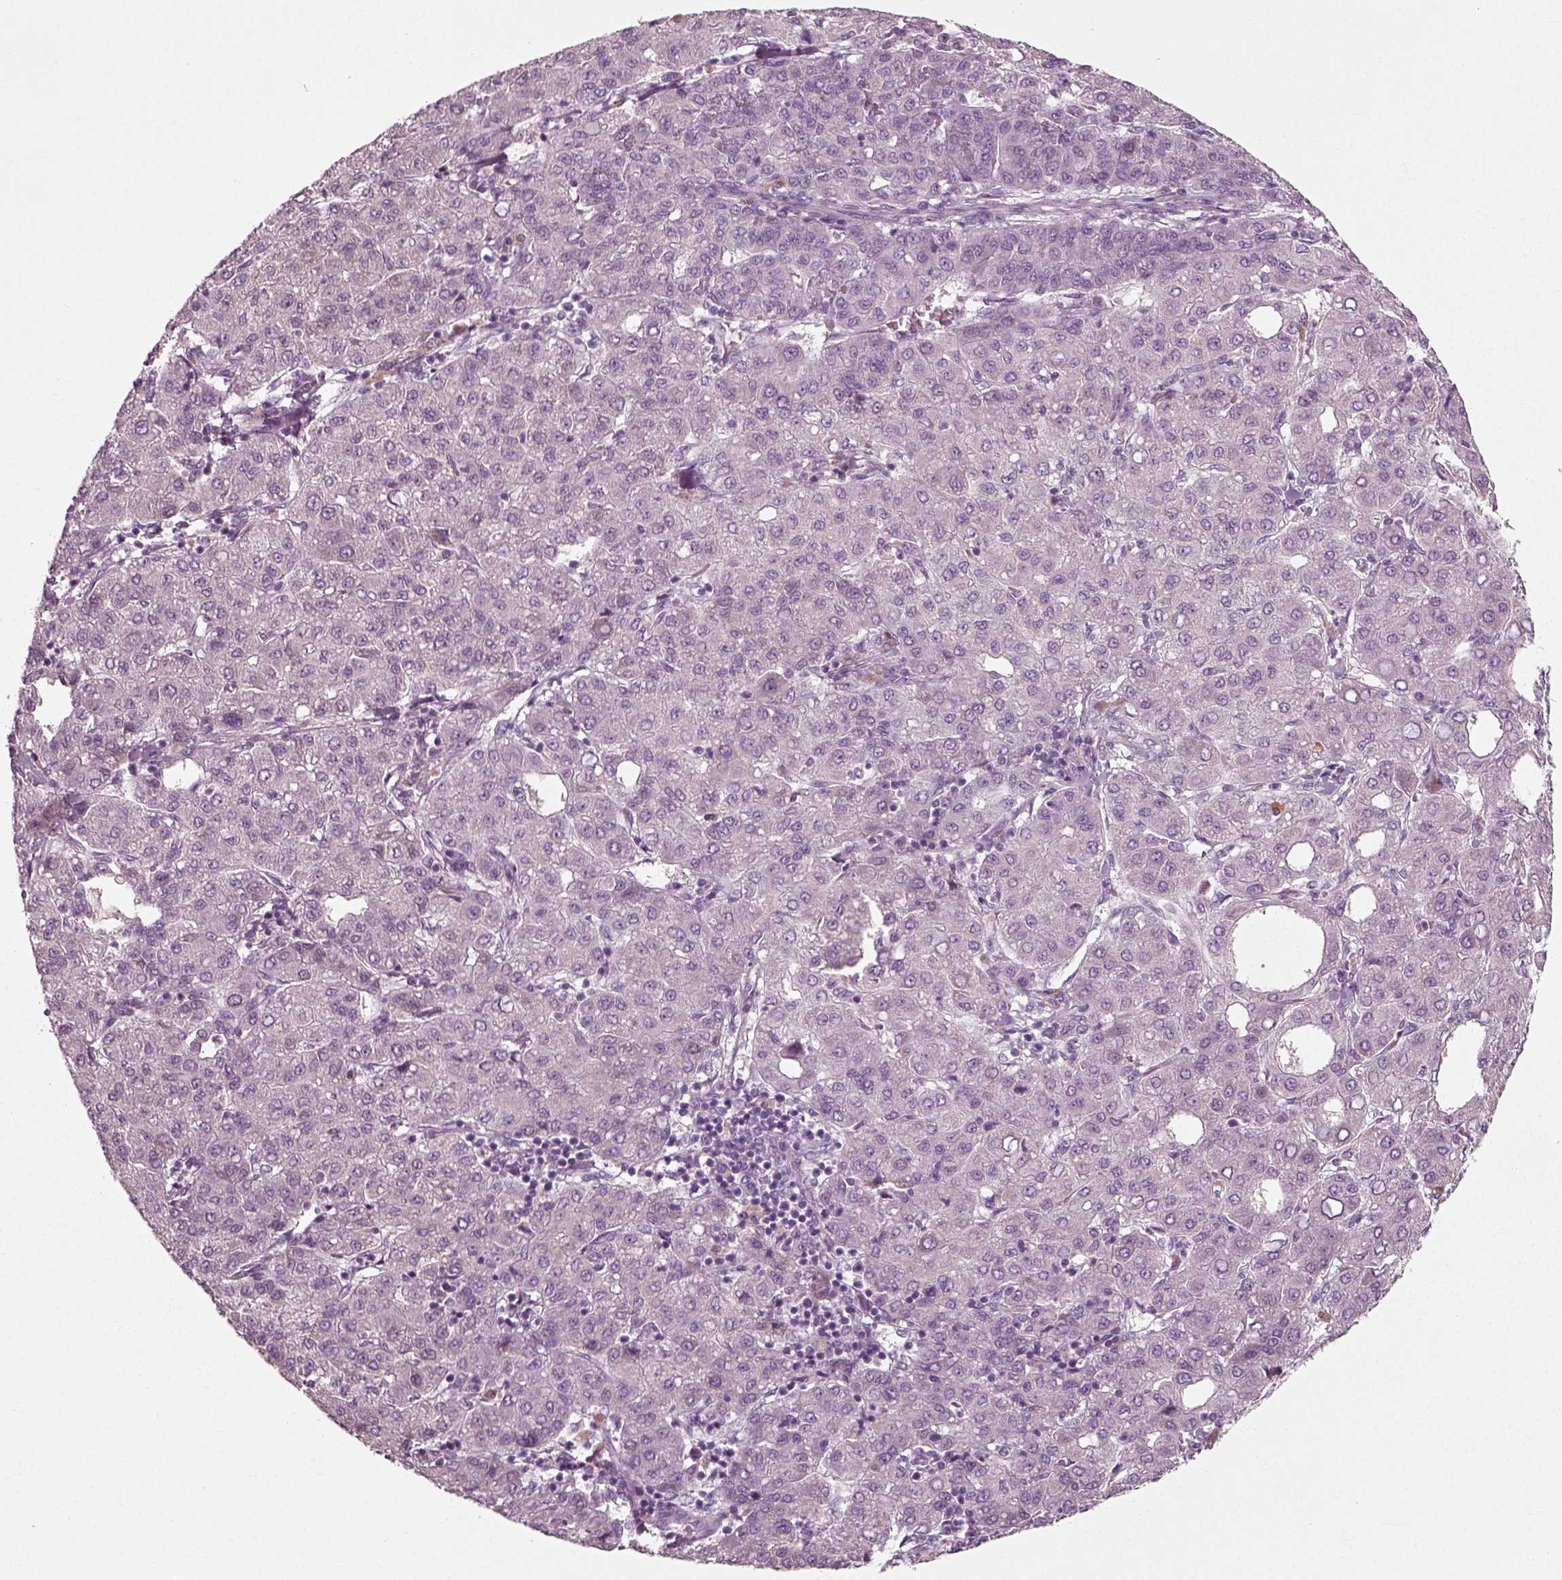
{"staining": {"intensity": "negative", "quantity": "none", "location": "none"}, "tissue": "liver cancer", "cell_type": "Tumor cells", "image_type": "cancer", "snomed": [{"axis": "morphology", "description": "Carcinoma, Hepatocellular, NOS"}, {"axis": "topography", "description": "Liver"}], "caption": "The image reveals no significant positivity in tumor cells of liver cancer. (DAB (3,3'-diaminobenzidine) immunohistochemistry, high magnification).", "gene": "RND2", "patient": {"sex": "male", "age": 65}}